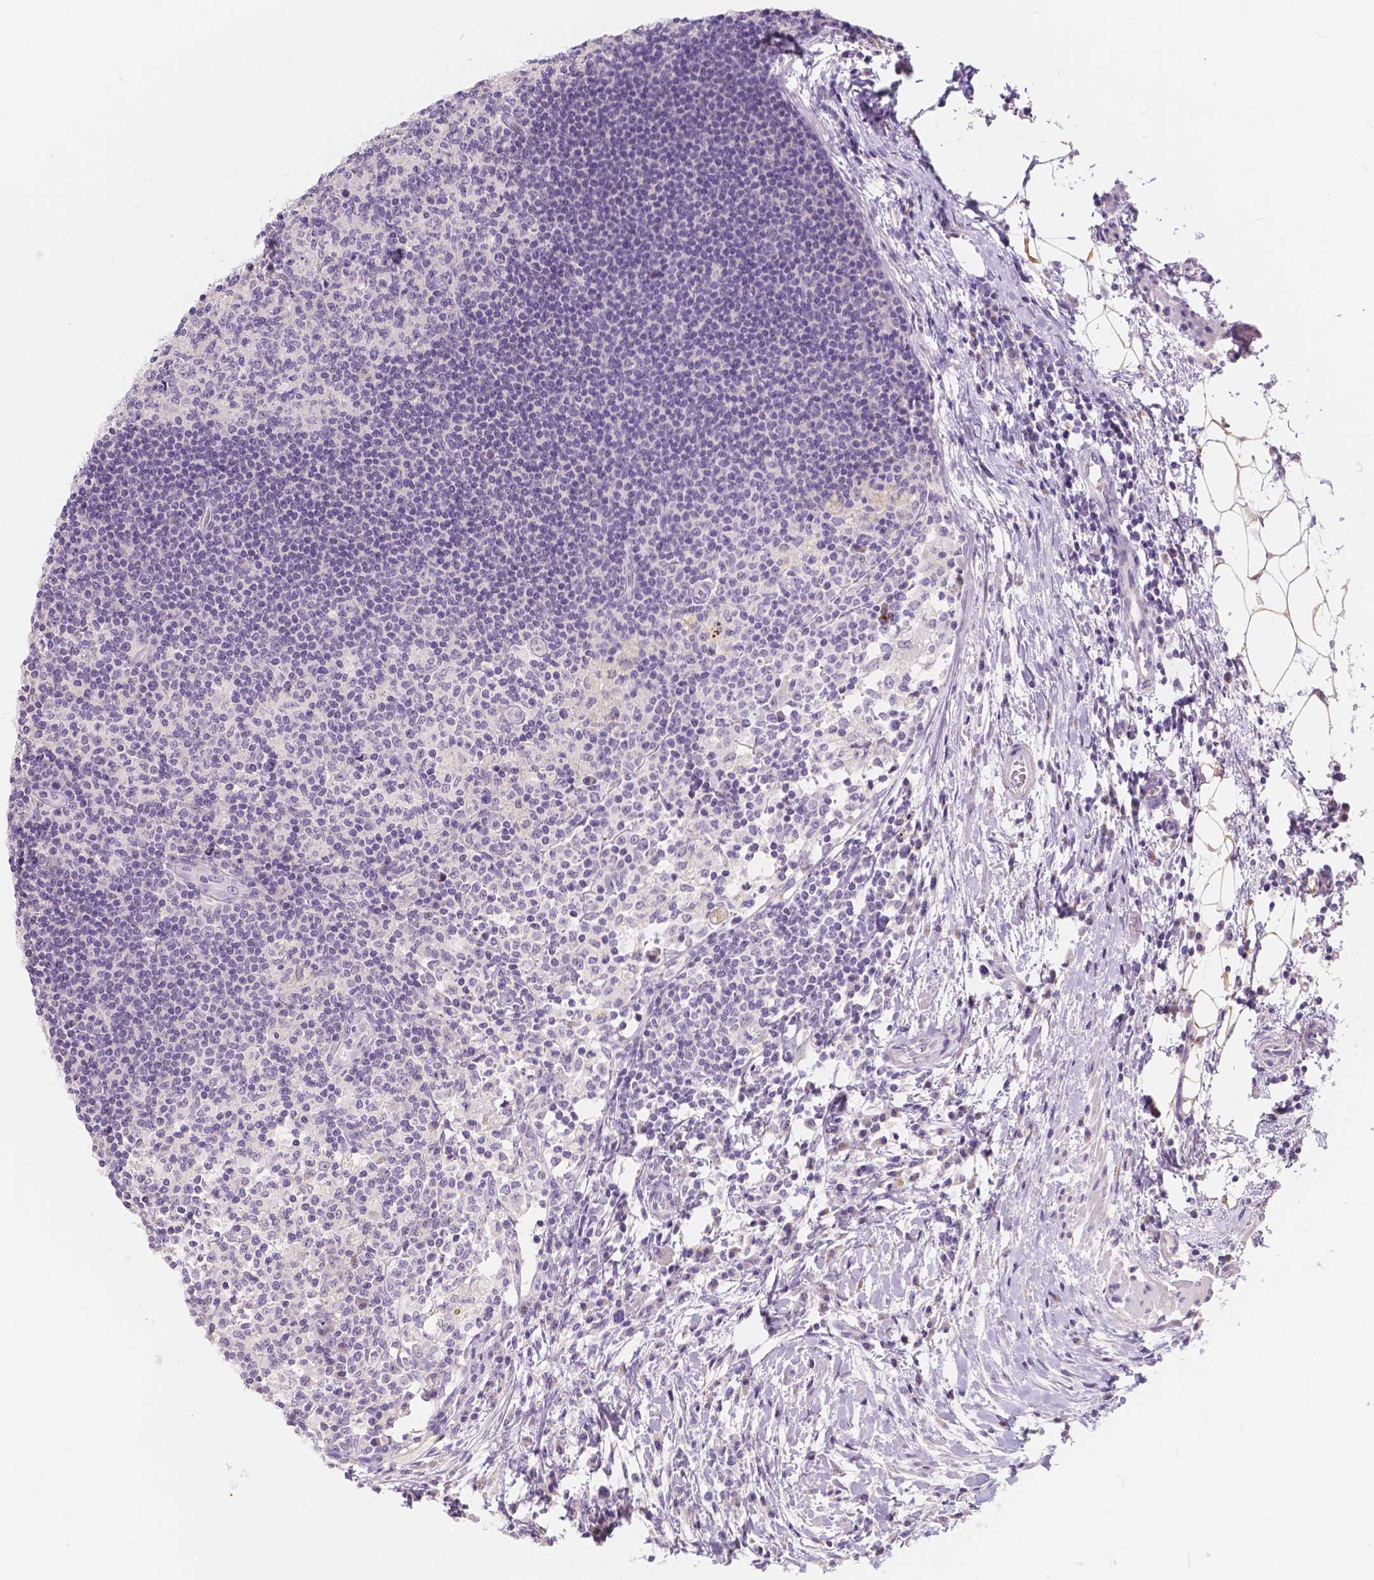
{"staining": {"intensity": "negative", "quantity": "none", "location": "none"}, "tissue": "lymph node", "cell_type": "Germinal center cells", "image_type": "normal", "snomed": [{"axis": "morphology", "description": "Normal tissue, NOS"}, {"axis": "topography", "description": "Lymph node"}], "caption": "IHC photomicrograph of benign lymph node: human lymph node stained with DAB exhibits no significant protein expression in germinal center cells. Brightfield microscopy of immunohistochemistry stained with DAB (brown) and hematoxylin (blue), captured at high magnification.", "gene": "RNF186", "patient": {"sex": "female", "age": 72}}